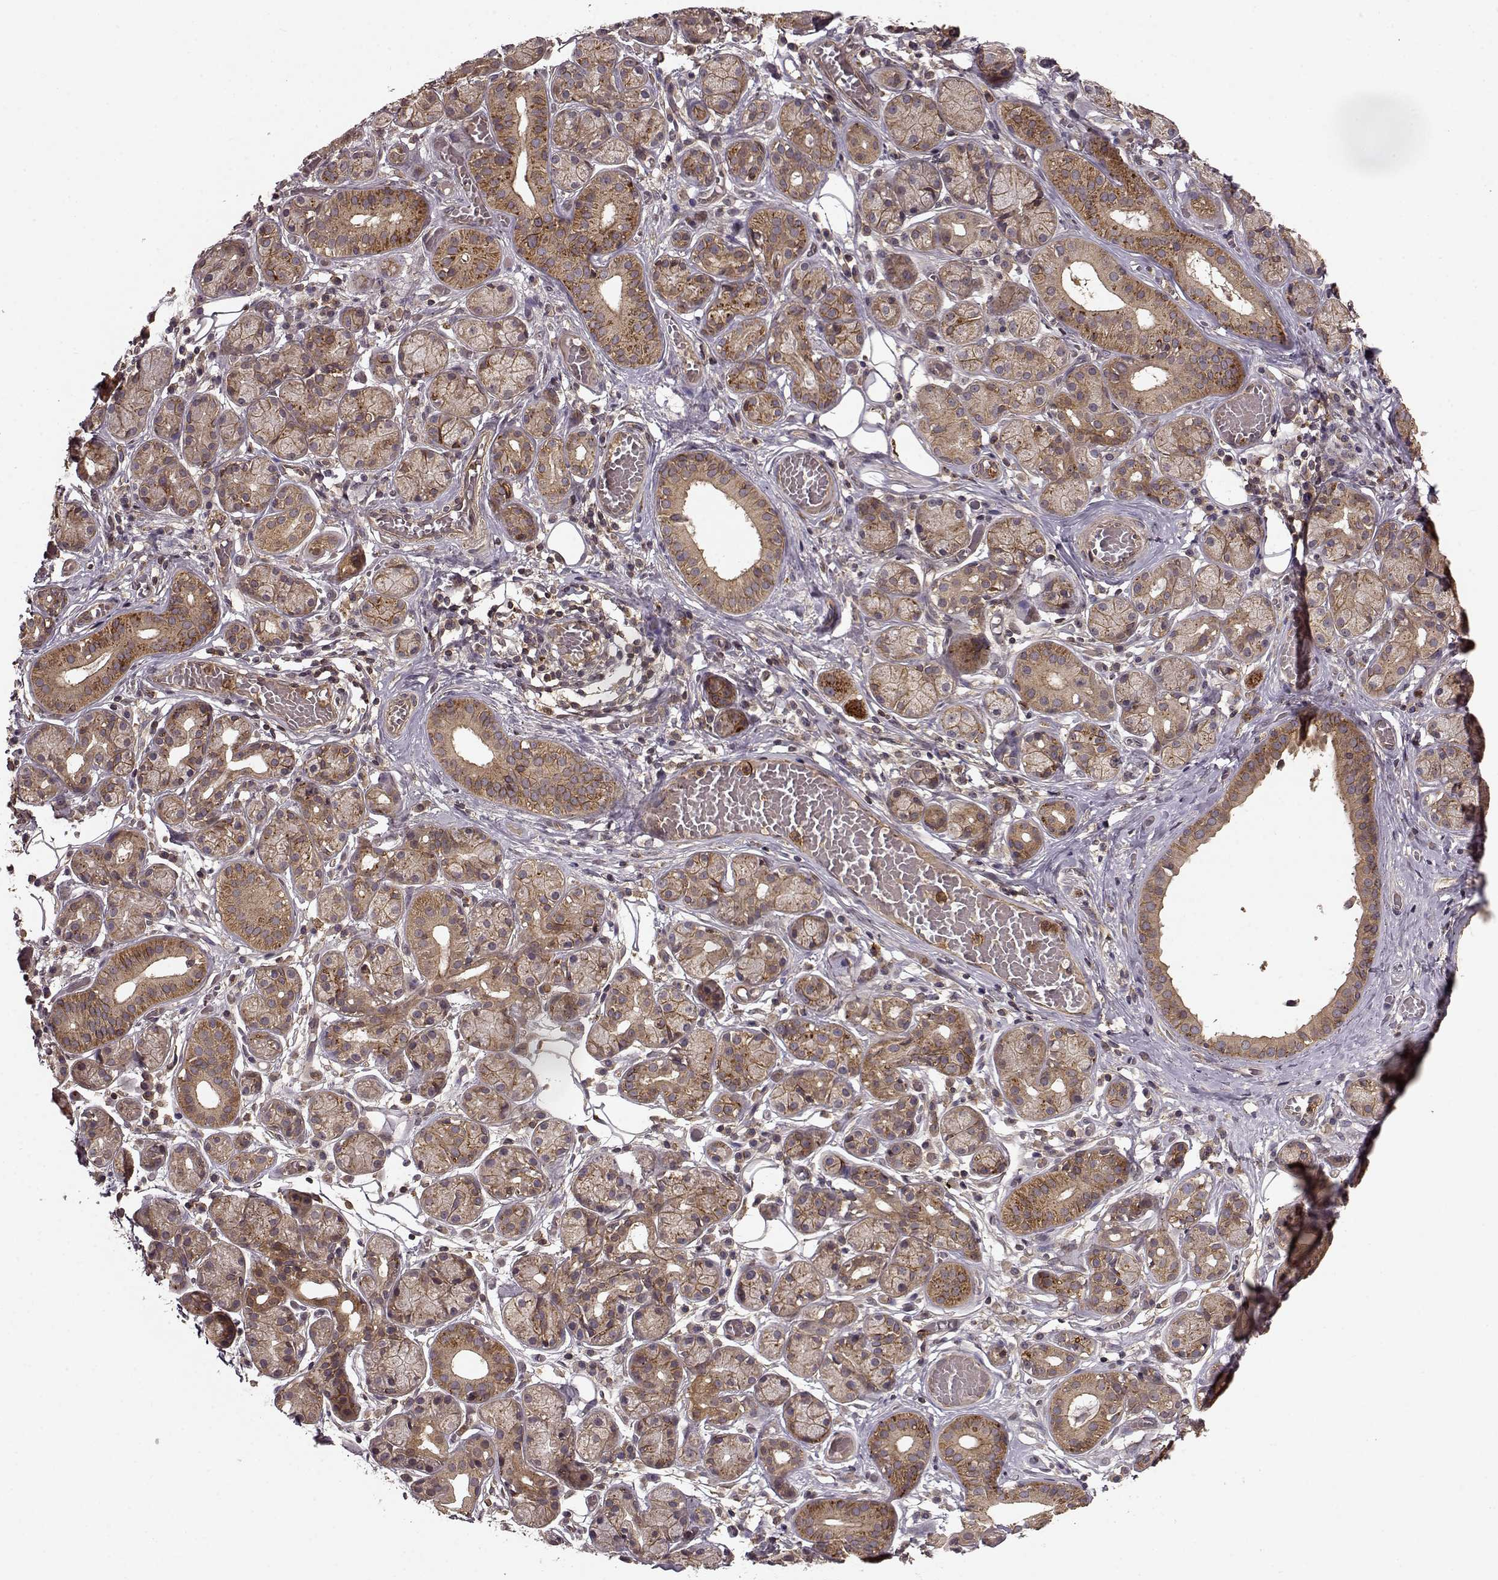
{"staining": {"intensity": "moderate", "quantity": ">75%", "location": "cytoplasmic/membranous"}, "tissue": "salivary gland", "cell_type": "Glandular cells", "image_type": "normal", "snomed": [{"axis": "morphology", "description": "Normal tissue, NOS"}, {"axis": "topography", "description": "Salivary gland"}, {"axis": "topography", "description": "Peripheral nerve tissue"}], "caption": "Benign salivary gland was stained to show a protein in brown. There is medium levels of moderate cytoplasmic/membranous expression in approximately >75% of glandular cells.", "gene": "IFRD2", "patient": {"sex": "male", "age": 71}}